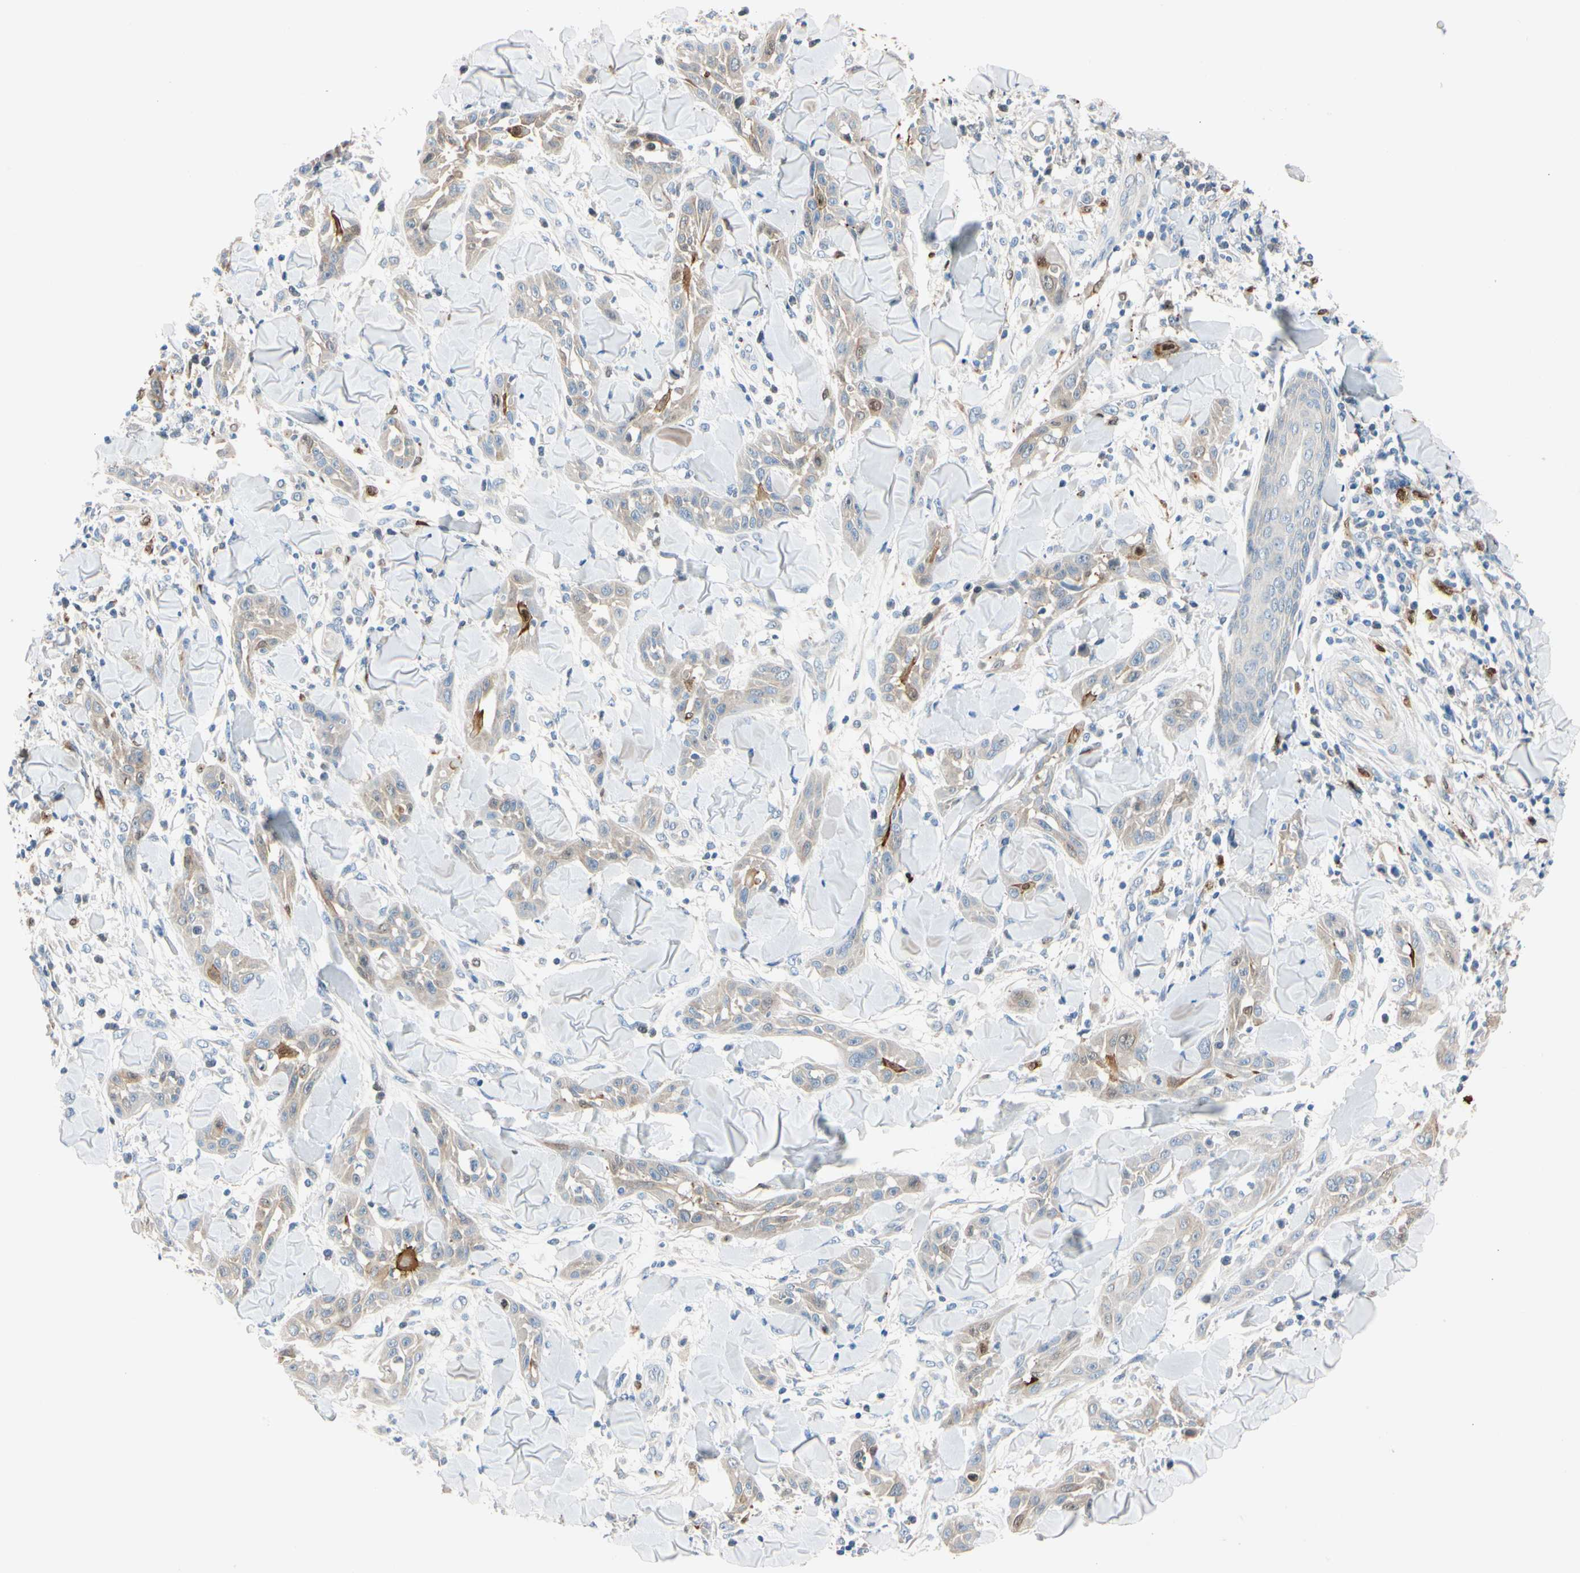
{"staining": {"intensity": "weak", "quantity": "25%-75%", "location": "cytoplasmic/membranous,nuclear"}, "tissue": "skin cancer", "cell_type": "Tumor cells", "image_type": "cancer", "snomed": [{"axis": "morphology", "description": "Squamous cell carcinoma, NOS"}, {"axis": "topography", "description": "Skin"}], "caption": "Squamous cell carcinoma (skin) stained with immunohistochemistry (IHC) exhibits weak cytoplasmic/membranous and nuclear expression in approximately 25%-75% of tumor cells.", "gene": "TRAF5", "patient": {"sex": "male", "age": 24}}